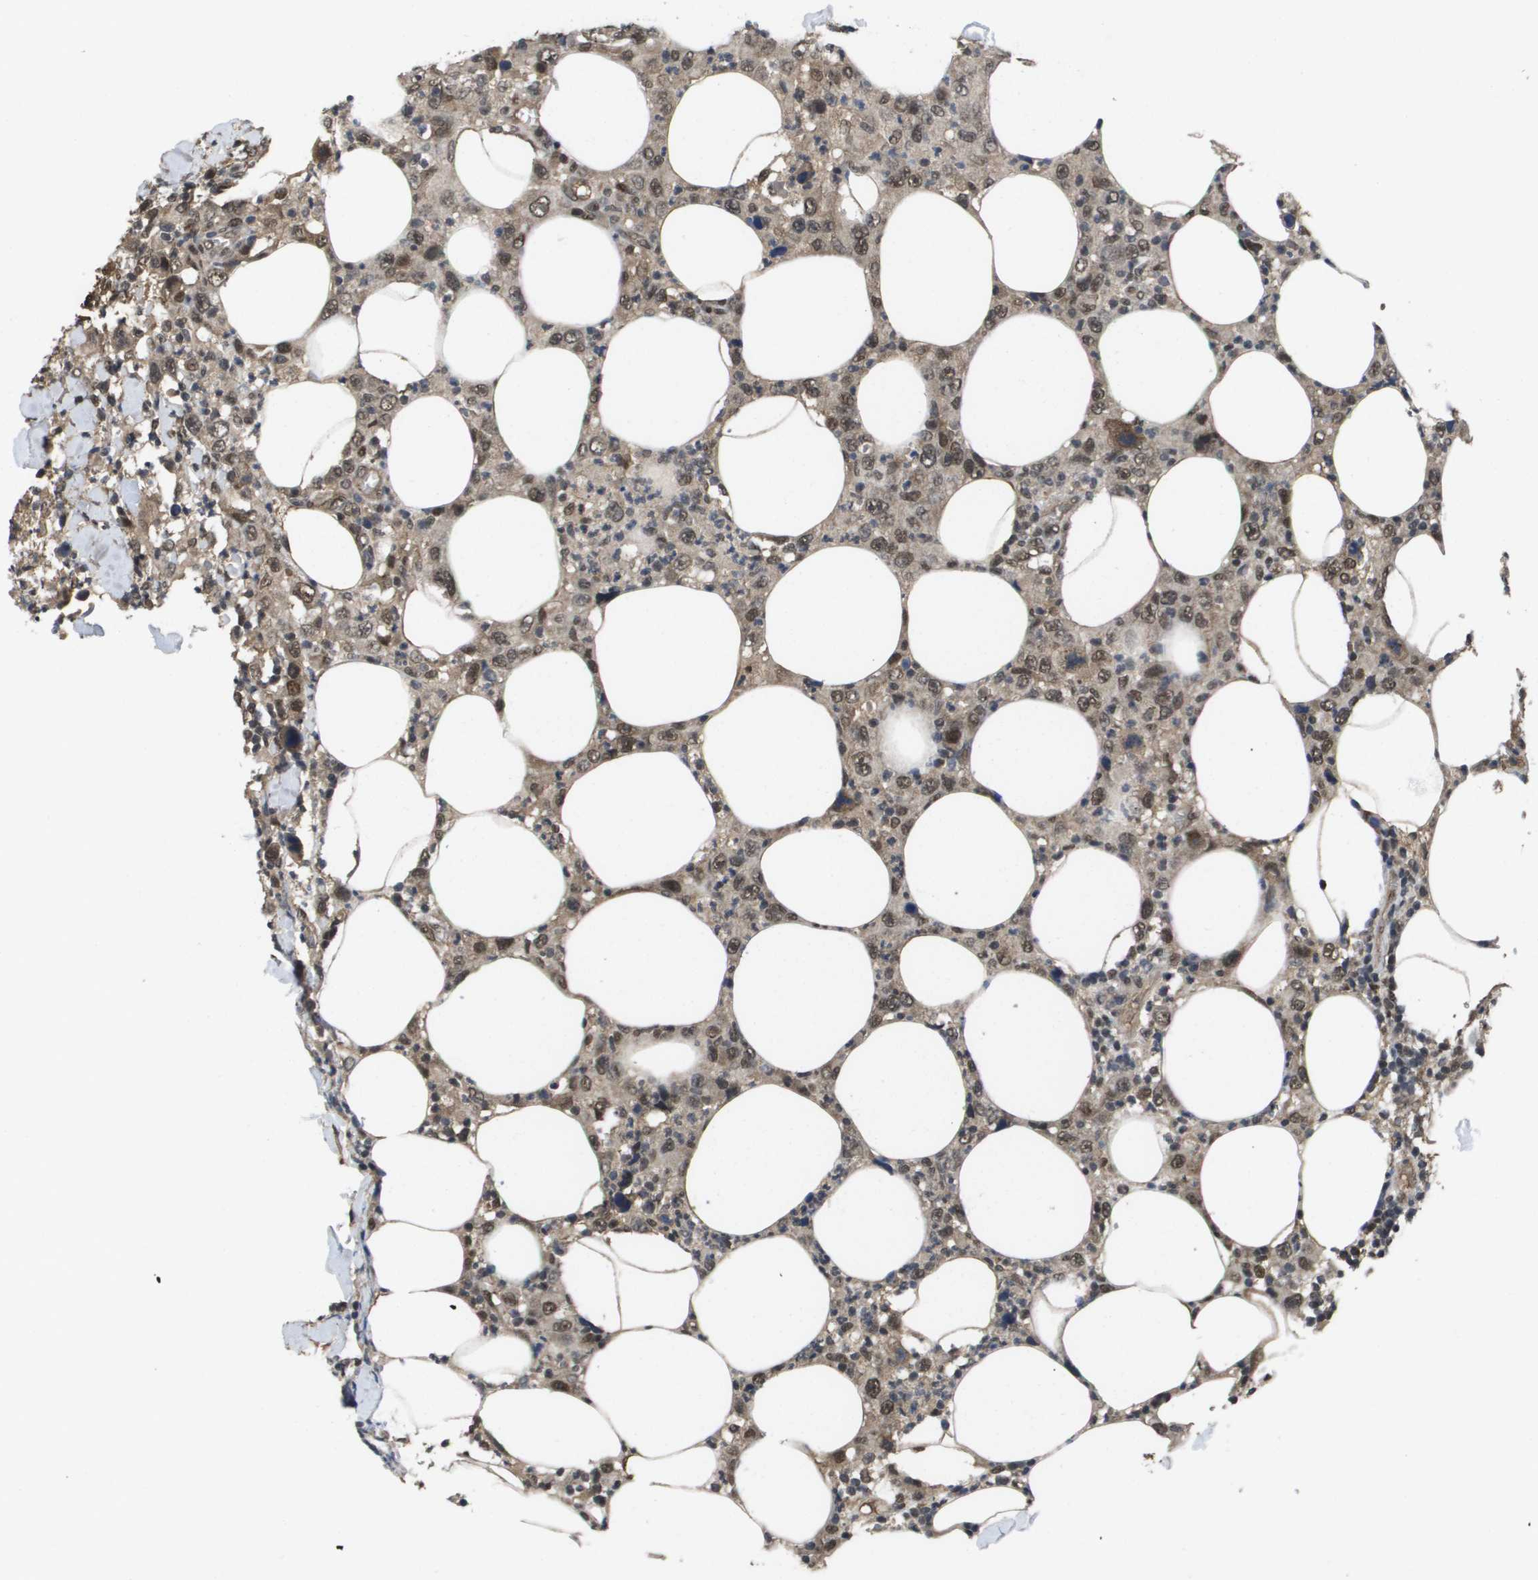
{"staining": {"intensity": "moderate", "quantity": ">75%", "location": "cytoplasmic/membranous,nuclear"}, "tissue": "thyroid cancer", "cell_type": "Tumor cells", "image_type": "cancer", "snomed": [{"axis": "morphology", "description": "Carcinoma, NOS"}, {"axis": "topography", "description": "Thyroid gland"}], "caption": "The histopathology image shows staining of thyroid cancer (carcinoma), revealing moderate cytoplasmic/membranous and nuclear protein staining (brown color) within tumor cells.", "gene": "AMBRA1", "patient": {"sex": "female", "age": 77}}